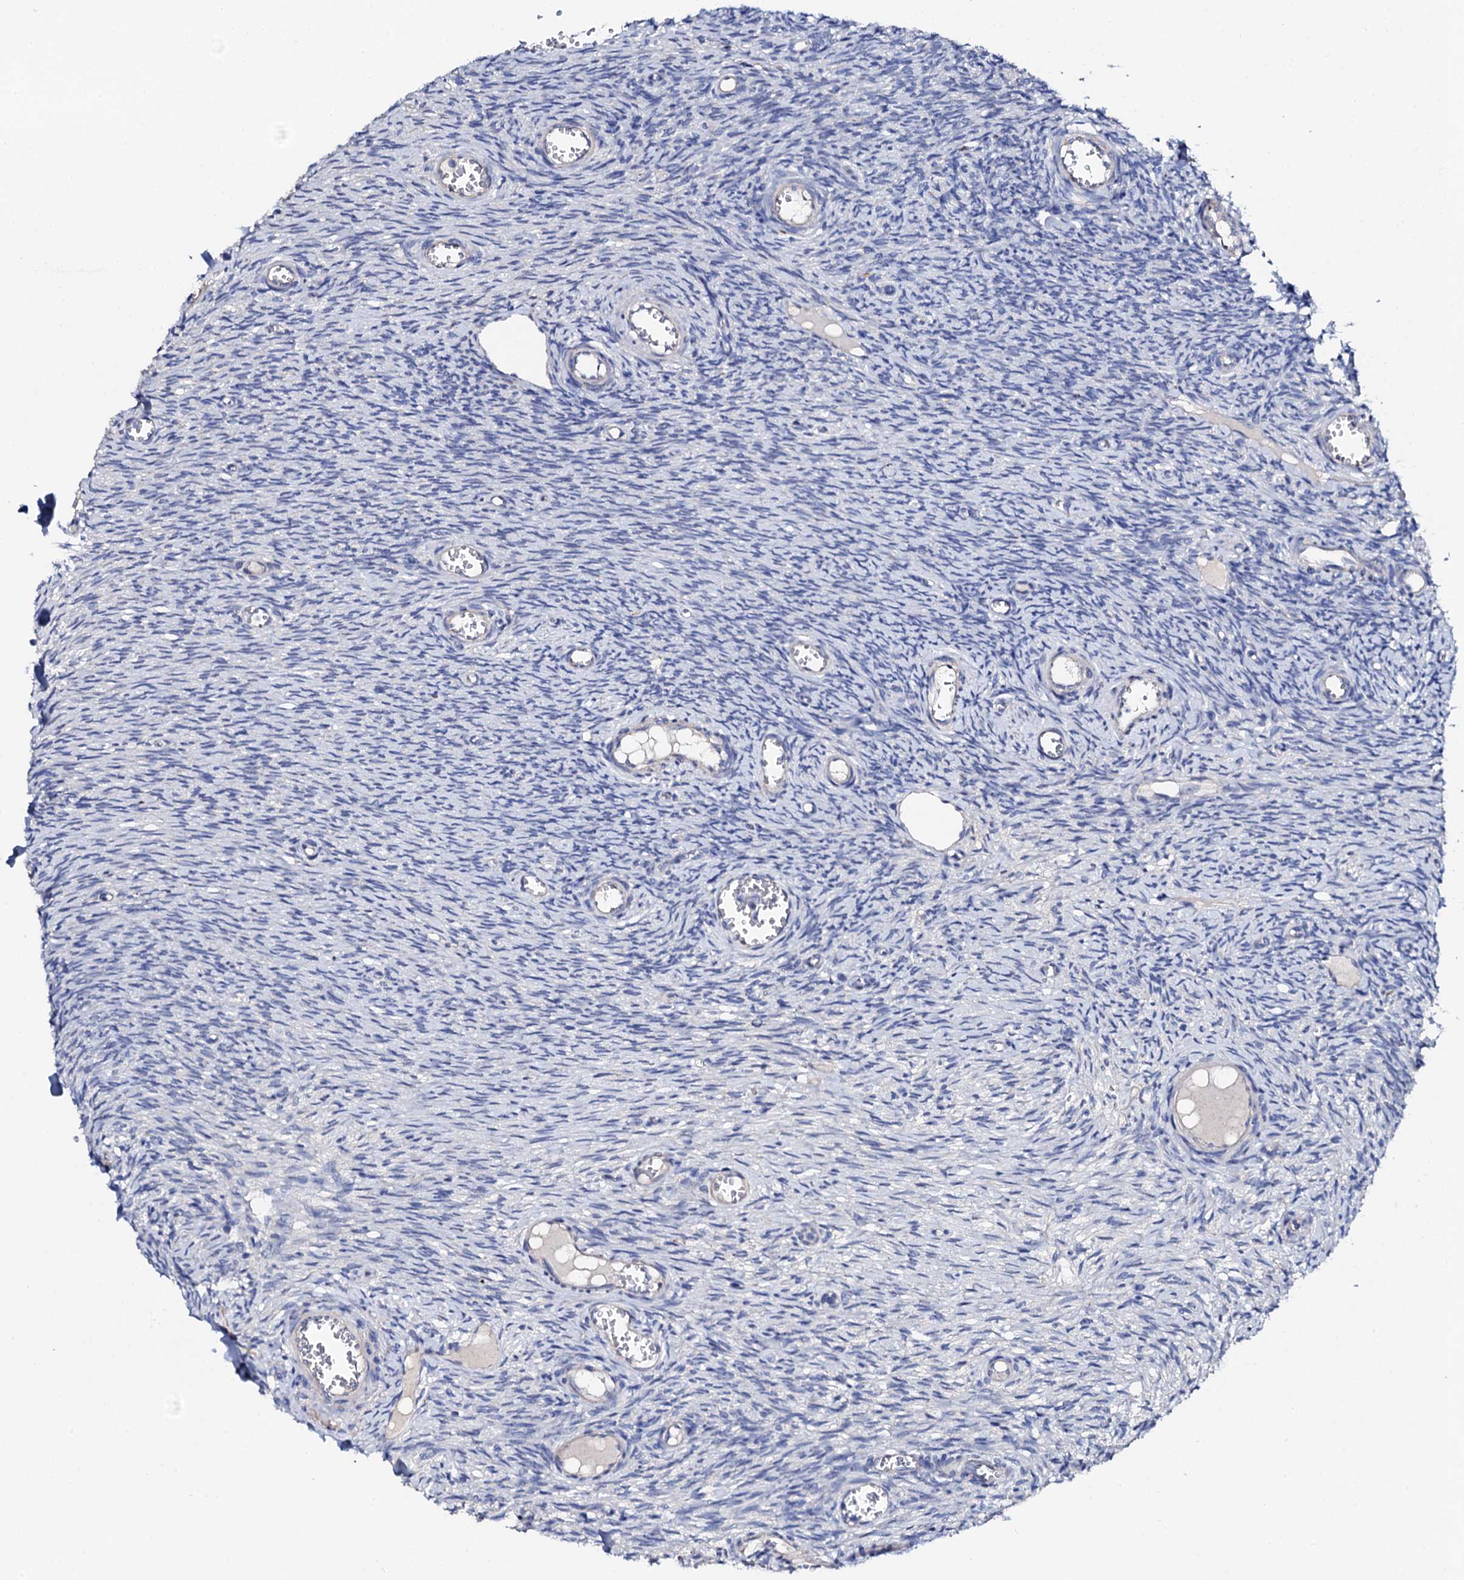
{"staining": {"intensity": "negative", "quantity": "none", "location": "none"}, "tissue": "ovary", "cell_type": "Ovarian stroma cells", "image_type": "normal", "snomed": [{"axis": "morphology", "description": "Normal tissue, NOS"}, {"axis": "topography", "description": "Ovary"}], "caption": "Normal ovary was stained to show a protein in brown. There is no significant expression in ovarian stroma cells. Brightfield microscopy of immunohistochemistry stained with DAB (3,3'-diaminobenzidine) (brown) and hematoxylin (blue), captured at high magnification.", "gene": "KLHL32", "patient": {"sex": "female", "age": 44}}